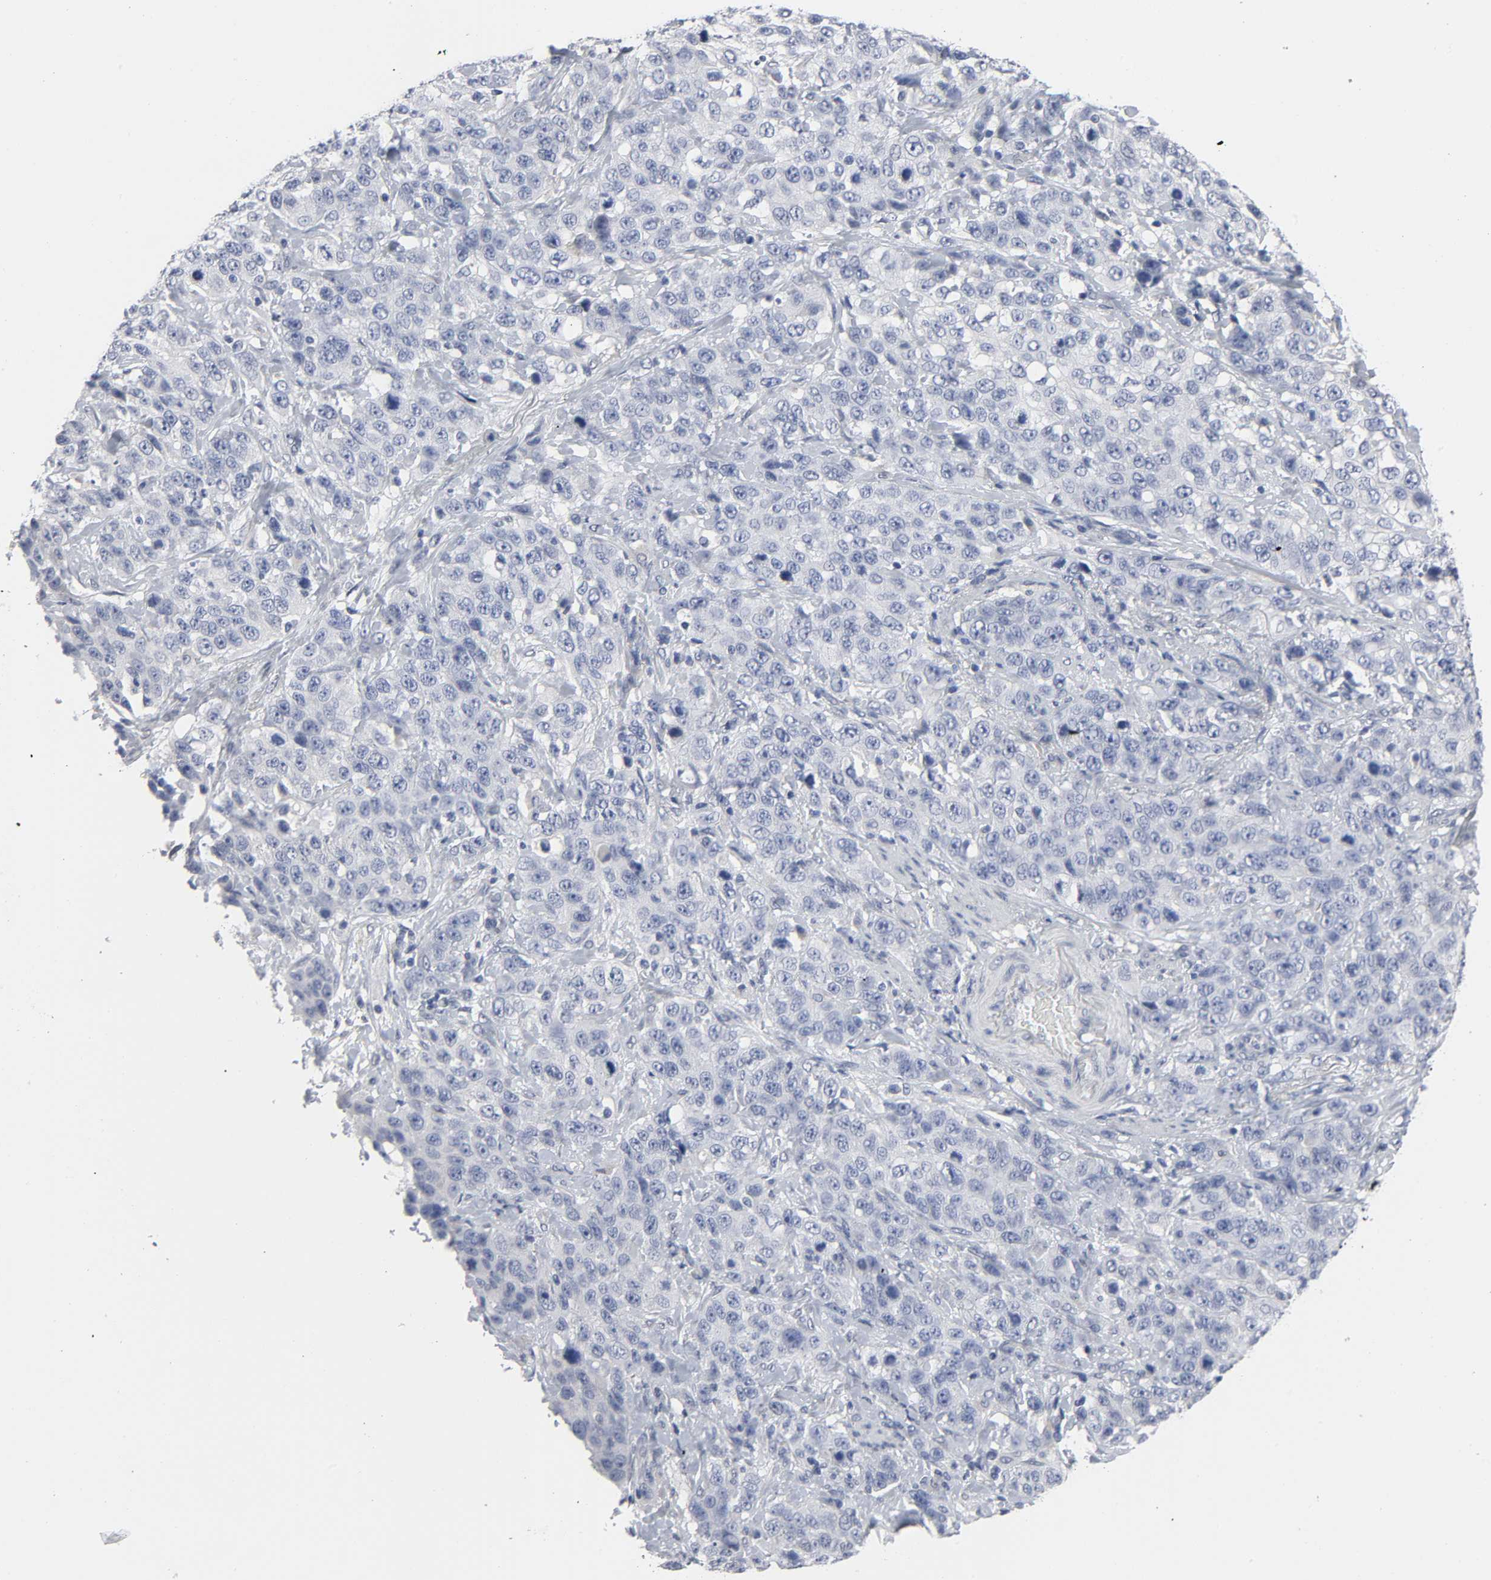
{"staining": {"intensity": "negative", "quantity": "none", "location": "none"}, "tissue": "stomach cancer", "cell_type": "Tumor cells", "image_type": "cancer", "snomed": [{"axis": "morphology", "description": "Normal tissue, NOS"}, {"axis": "morphology", "description": "Adenocarcinoma, NOS"}, {"axis": "topography", "description": "Stomach"}], "caption": "Tumor cells show no significant positivity in stomach cancer (adenocarcinoma).", "gene": "SALL2", "patient": {"sex": "male", "age": 48}}